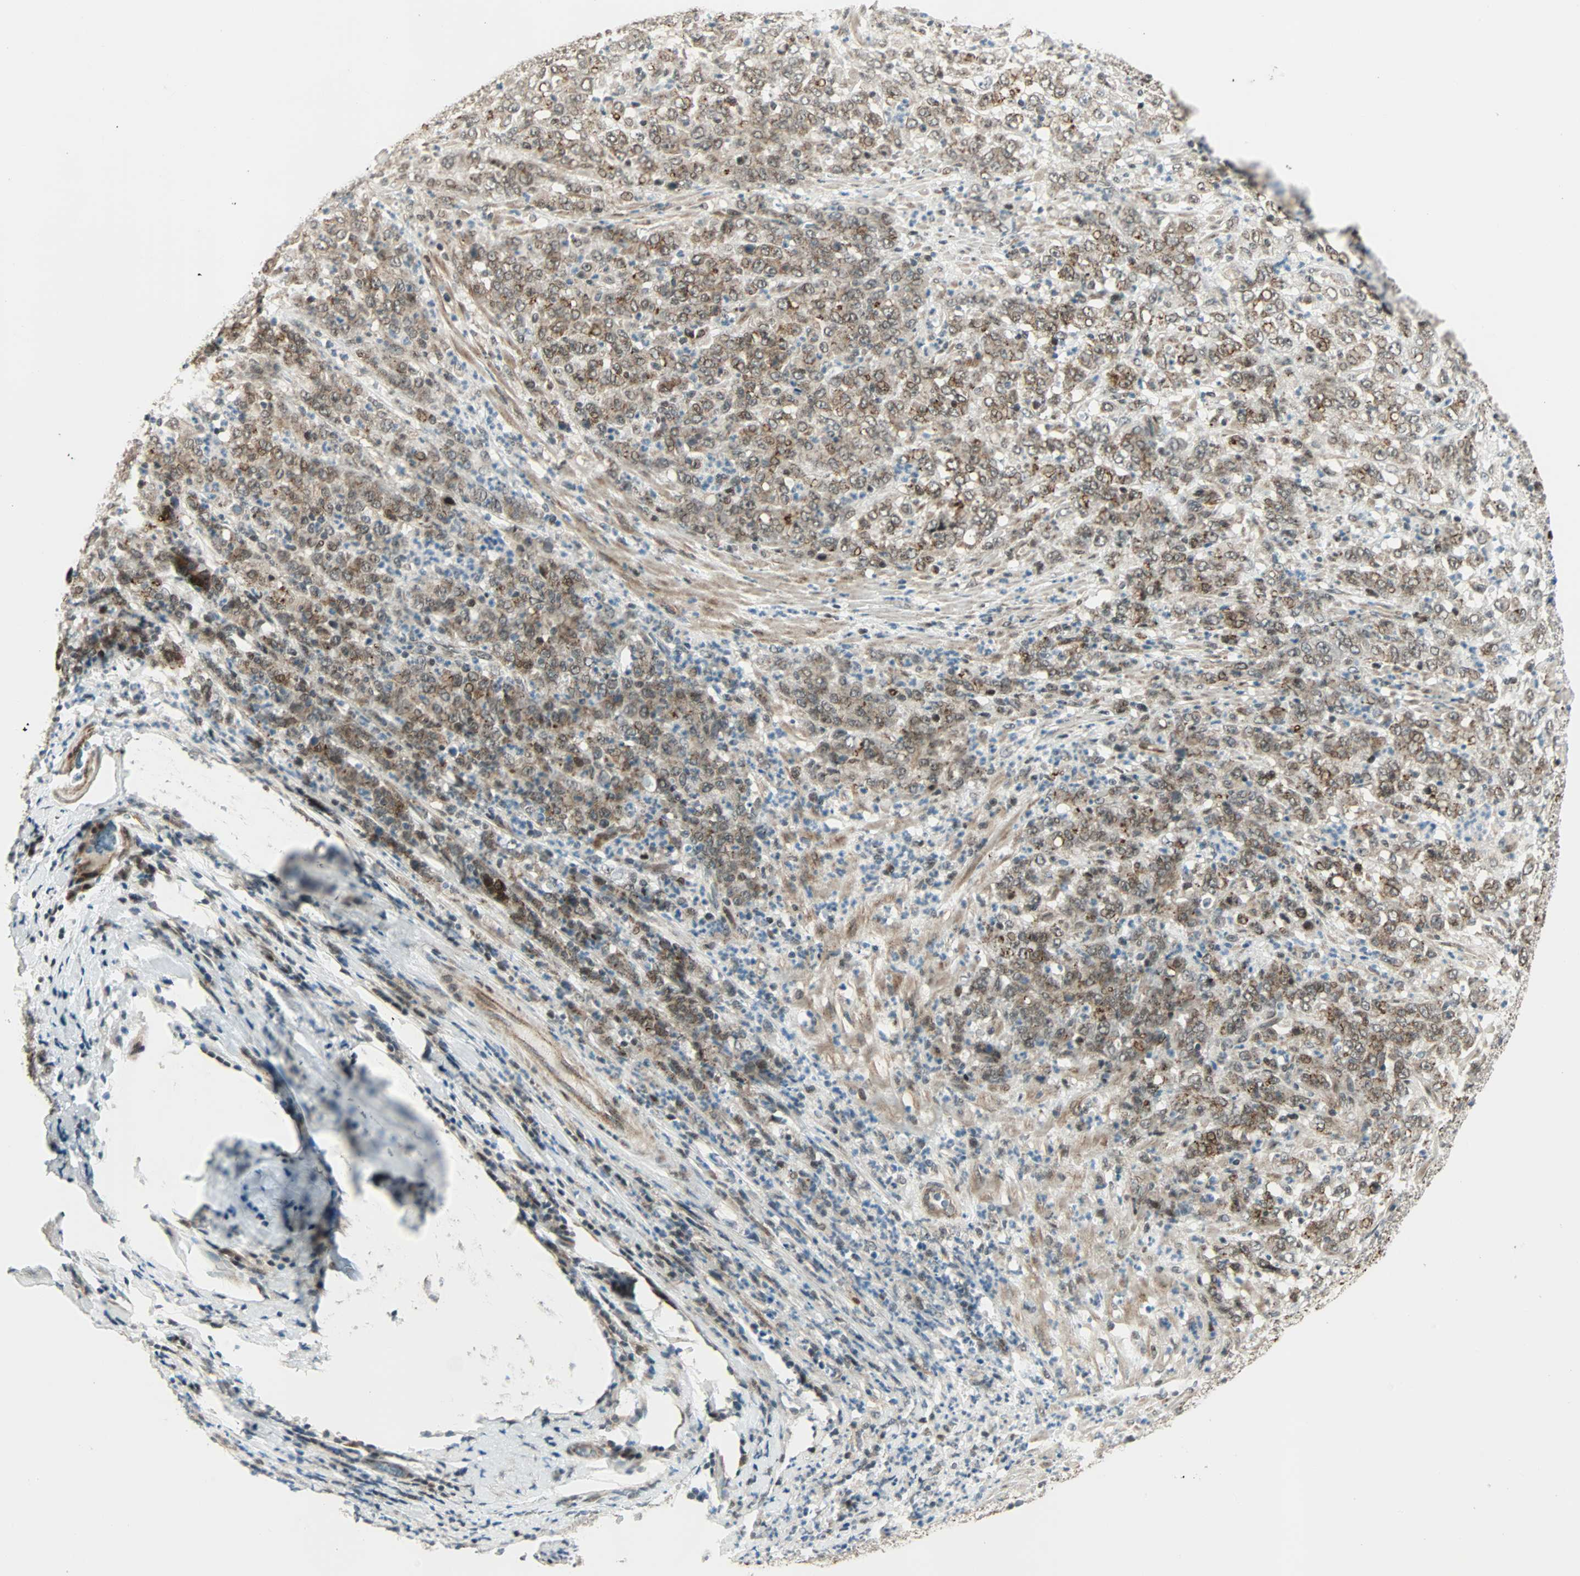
{"staining": {"intensity": "weak", "quantity": ">75%", "location": "cytoplasmic/membranous,nuclear"}, "tissue": "stomach cancer", "cell_type": "Tumor cells", "image_type": "cancer", "snomed": [{"axis": "morphology", "description": "Adenocarcinoma, NOS"}, {"axis": "topography", "description": "Stomach, lower"}], "caption": "Tumor cells reveal weak cytoplasmic/membranous and nuclear staining in about >75% of cells in stomach adenocarcinoma. (DAB (3,3'-diaminobenzidine) IHC, brown staining for protein, blue staining for nuclei).", "gene": "CBX4", "patient": {"sex": "female", "age": 71}}